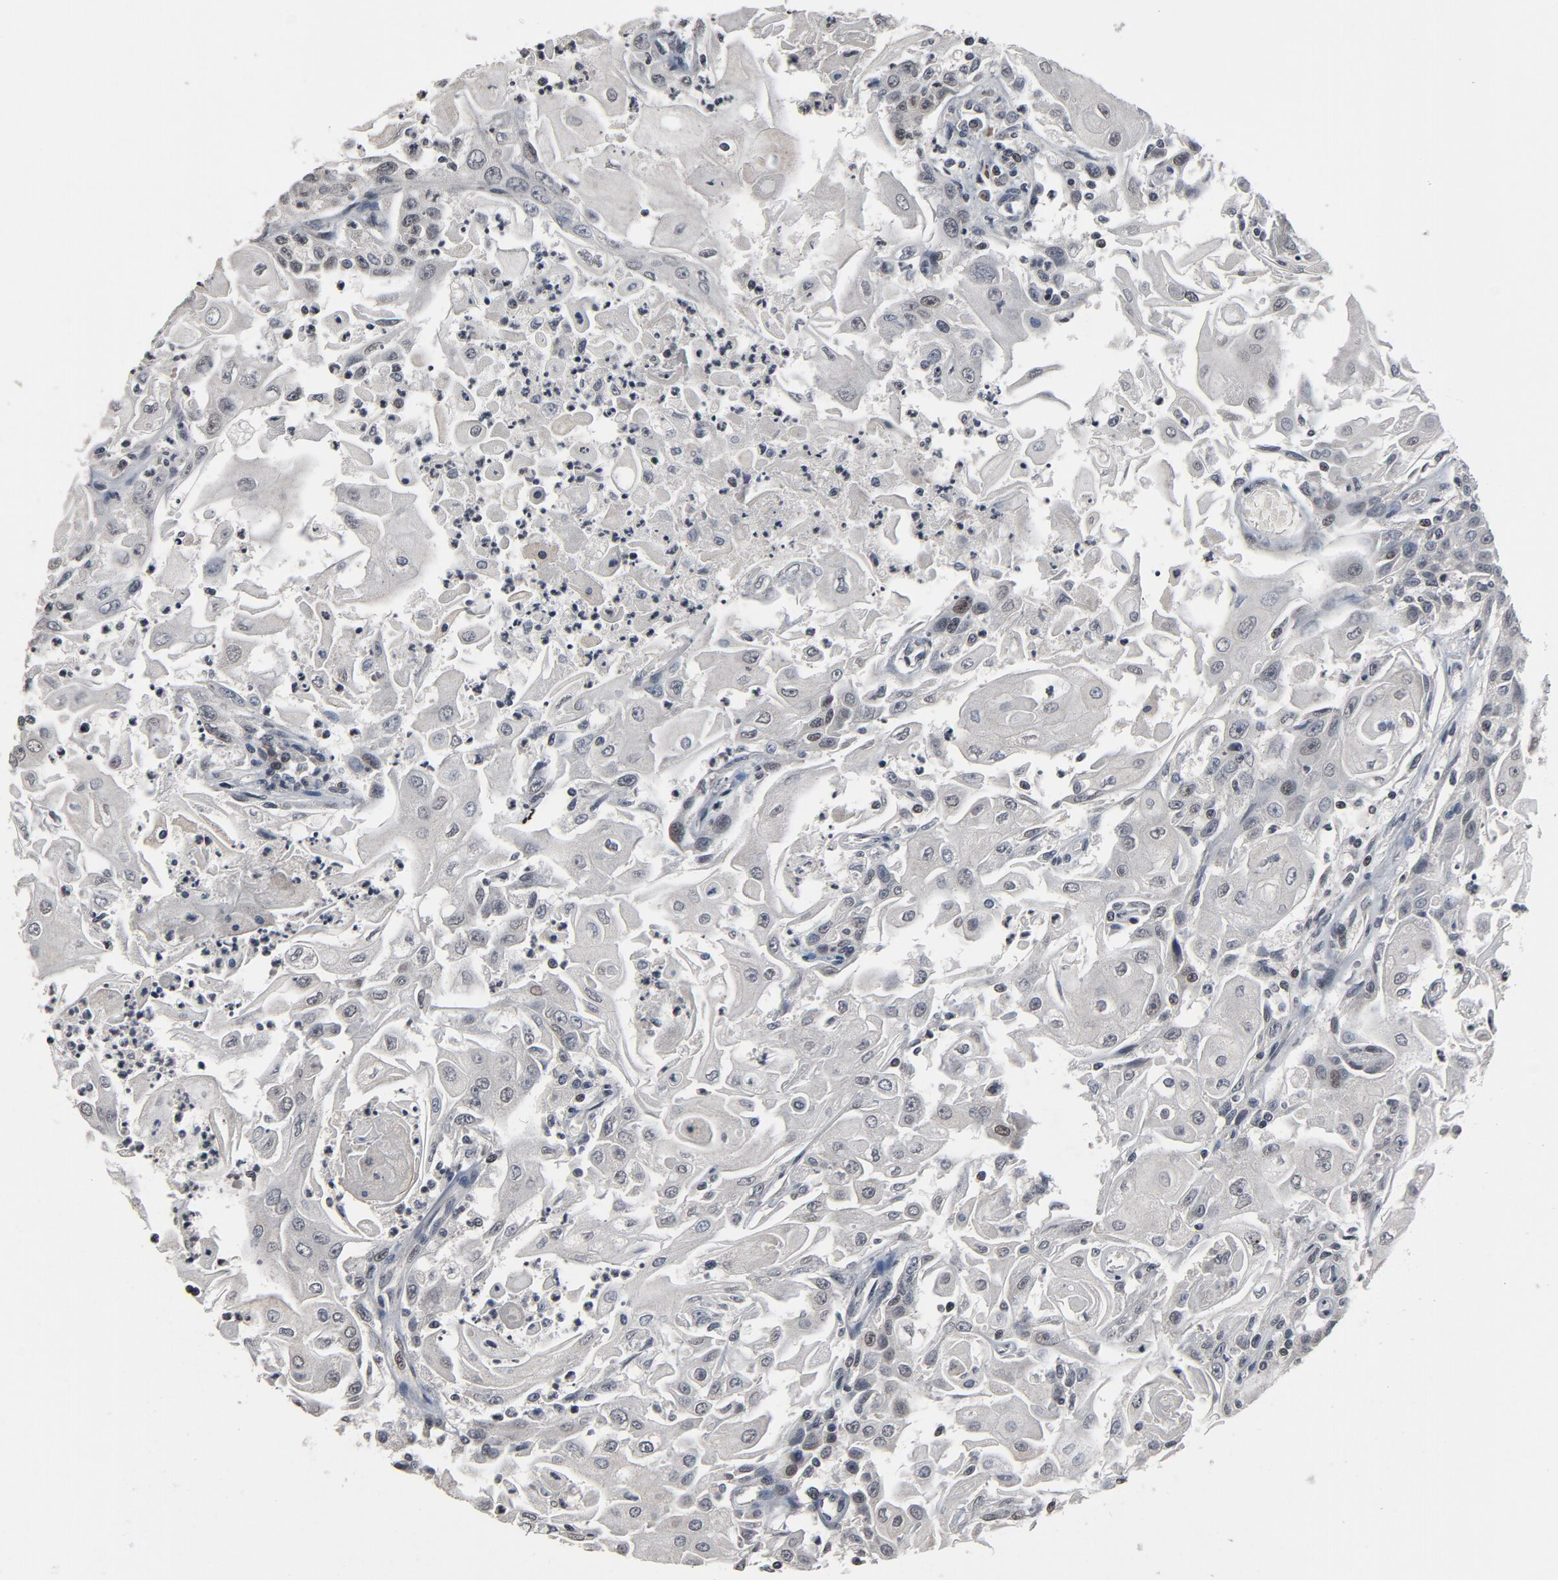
{"staining": {"intensity": "weak", "quantity": "25%-75%", "location": "cytoplasmic/membranous,nuclear"}, "tissue": "head and neck cancer", "cell_type": "Tumor cells", "image_type": "cancer", "snomed": [{"axis": "morphology", "description": "Squamous cell carcinoma, NOS"}, {"axis": "topography", "description": "Oral tissue"}, {"axis": "topography", "description": "Head-Neck"}], "caption": "Tumor cells demonstrate weak cytoplasmic/membranous and nuclear positivity in approximately 25%-75% of cells in head and neck cancer.", "gene": "POM121", "patient": {"sex": "female", "age": 76}}